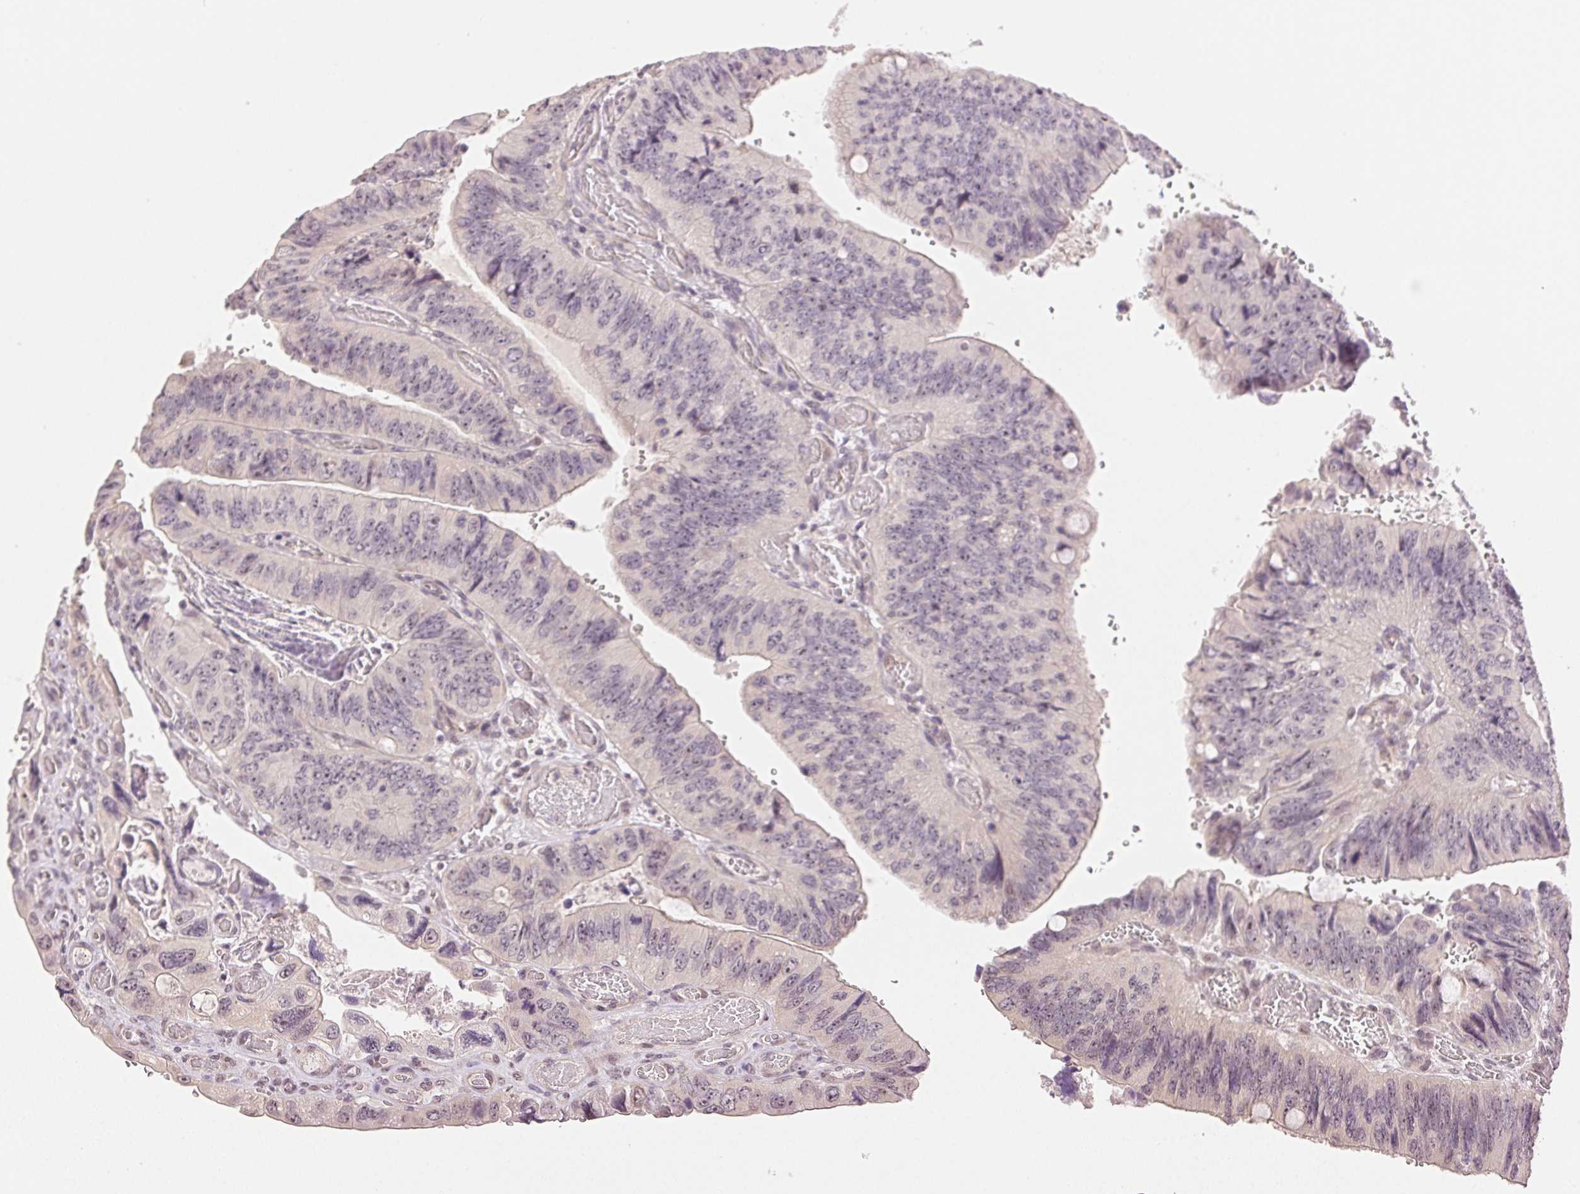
{"staining": {"intensity": "negative", "quantity": "none", "location": "none"}, "tissue": "colorectal cancer", "cell_type": "Tumor cells", "image_type": "cancer", "snomed": [{"axis": "morphology", "description": "Adenocarcinoma, NOS"}, {"axis": "topography", "description": "Colon"}], "caption": "Tumor cells show no significant protein staining in adenocarcinoma (colorectal).", "gene": "PLCB1", "patient": {"sex": "female", "age": 84}}